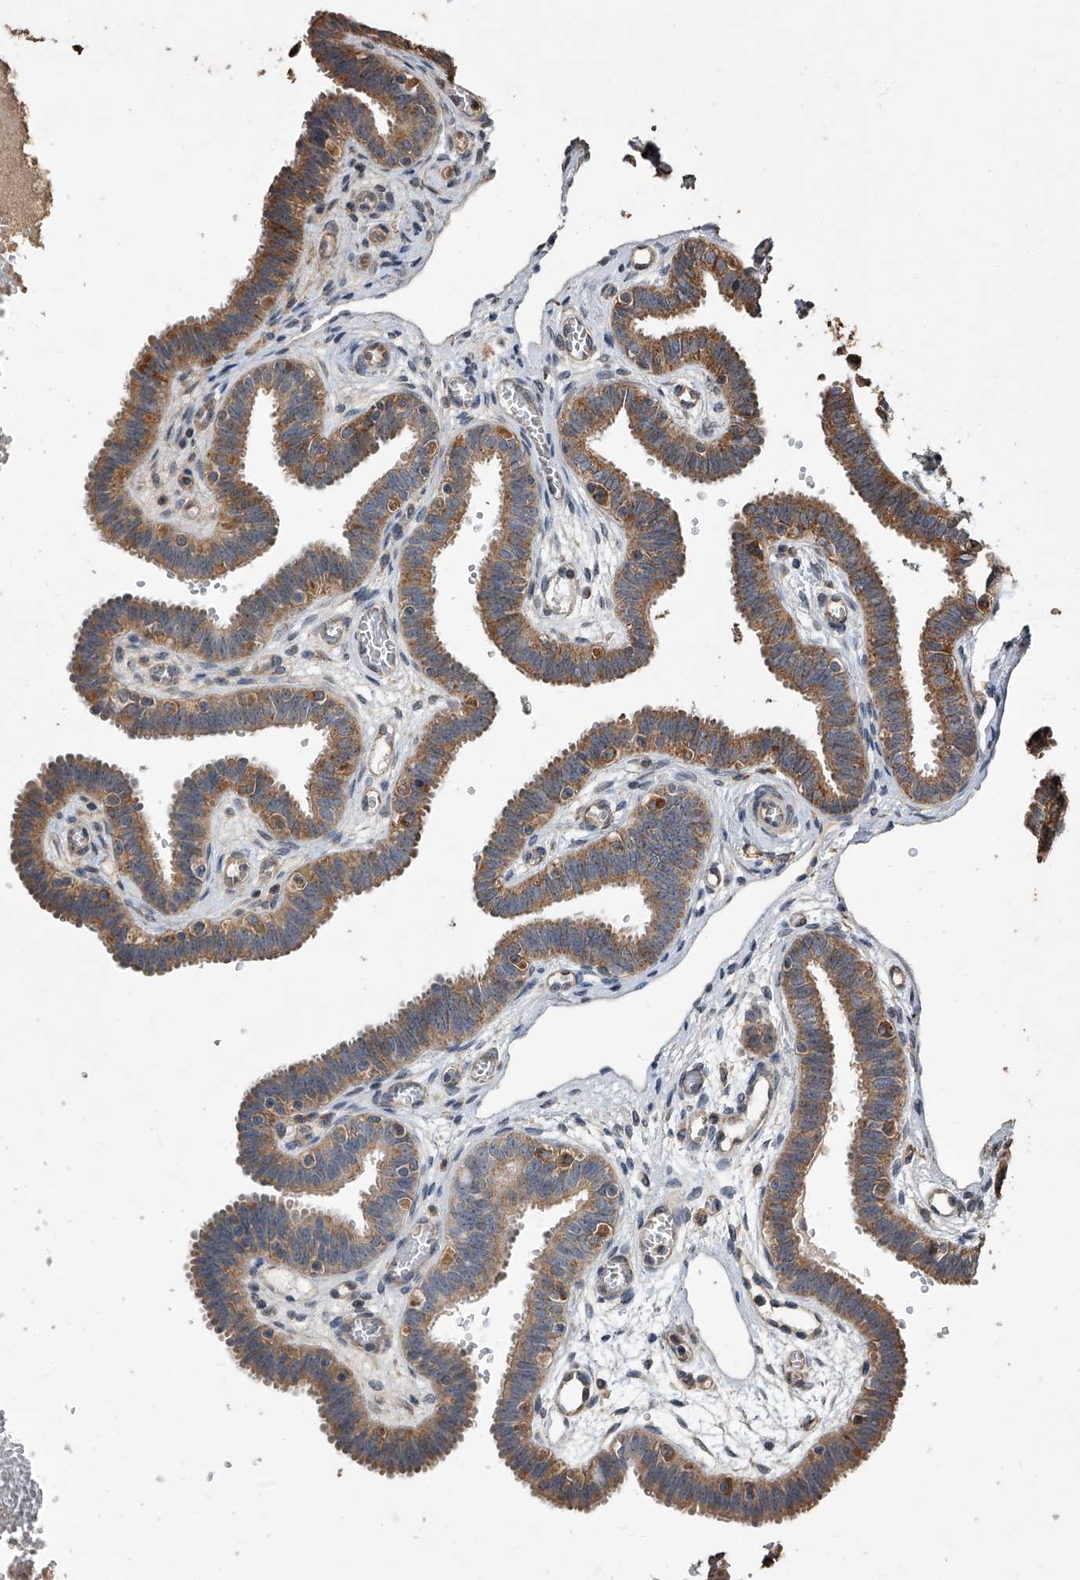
{"staining": {"intensity": "moderate", "quantity": ">75%", "location": "cytoplasmic/membranous"}, "tissue": "fallopian tube", "cell_type": "Glandular cells", "image_type": "normal", "snomed": [{"axis": "morphology", "description": "Normal tissue, NOS"}, {"axis": "topography", "description": "Fallopian tube"}, {"axis": "topography", "description": "Placenta"}], "caption": "IHC of normal human fallopian tube demonstrates medium levels of moderate cytoplasmic/membranous staining in about >75% of glandular cells.", "gene": "LTV1", "patient": {"sex": "female", "age": 32}}